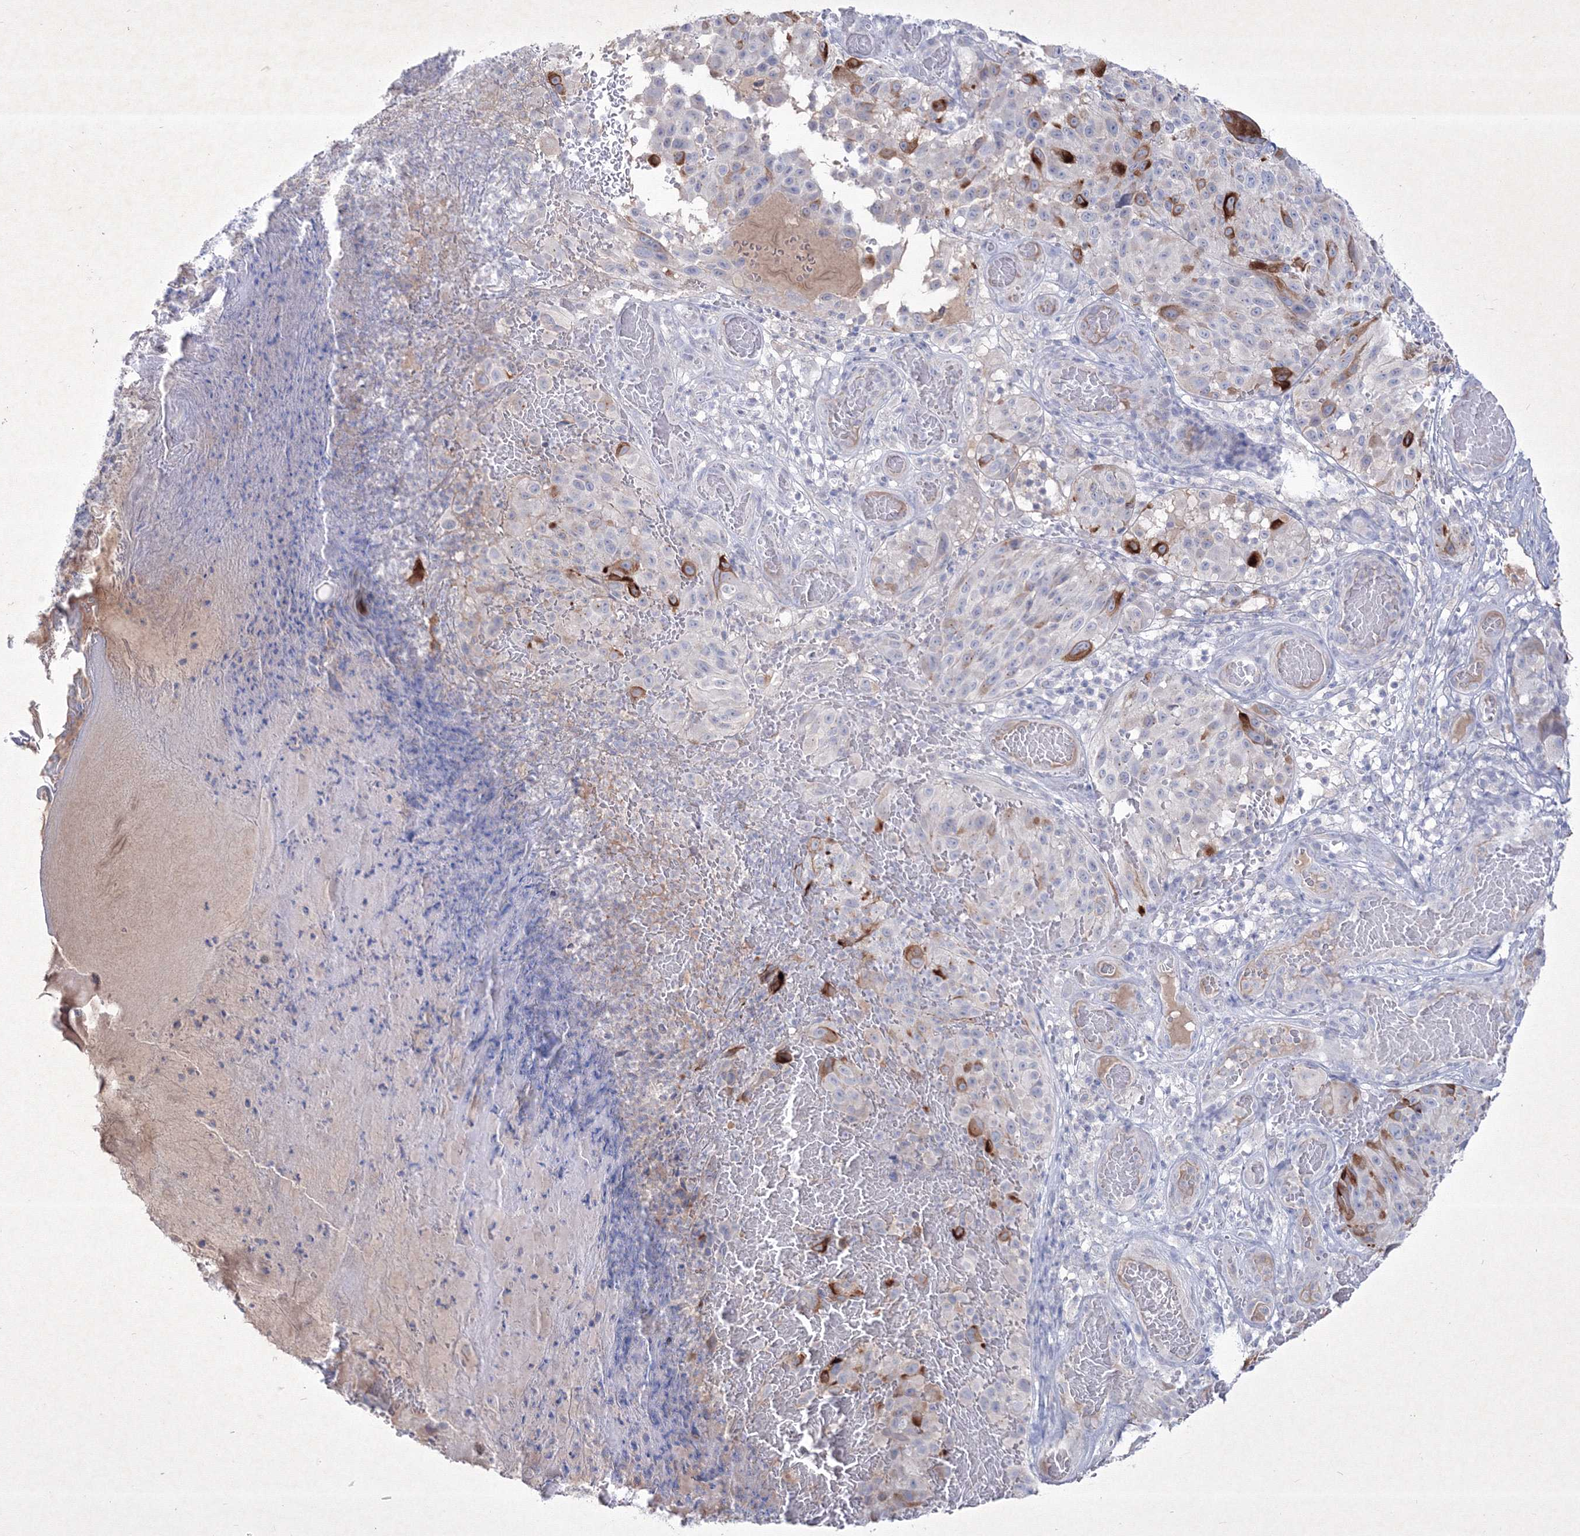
{"staining": {"intensity": "negative", "quantity": "none", "location": "none"}, "tissue": "melanoma", "cell_type": "Tumor cells", "image_type": "cancer", "snomed": [{"axis": "morphology", "description": "Malignant melanoma, NOS"}, {"axis": "topography", "description": "Skin"}], "caption": "Immunohistochemistry photomicrograph of melanoma stained for a protein (brown), which reveals no expression in tumor cells.", "gene": "TMEM139", "patient": {"sex": "male", "age": 83}}